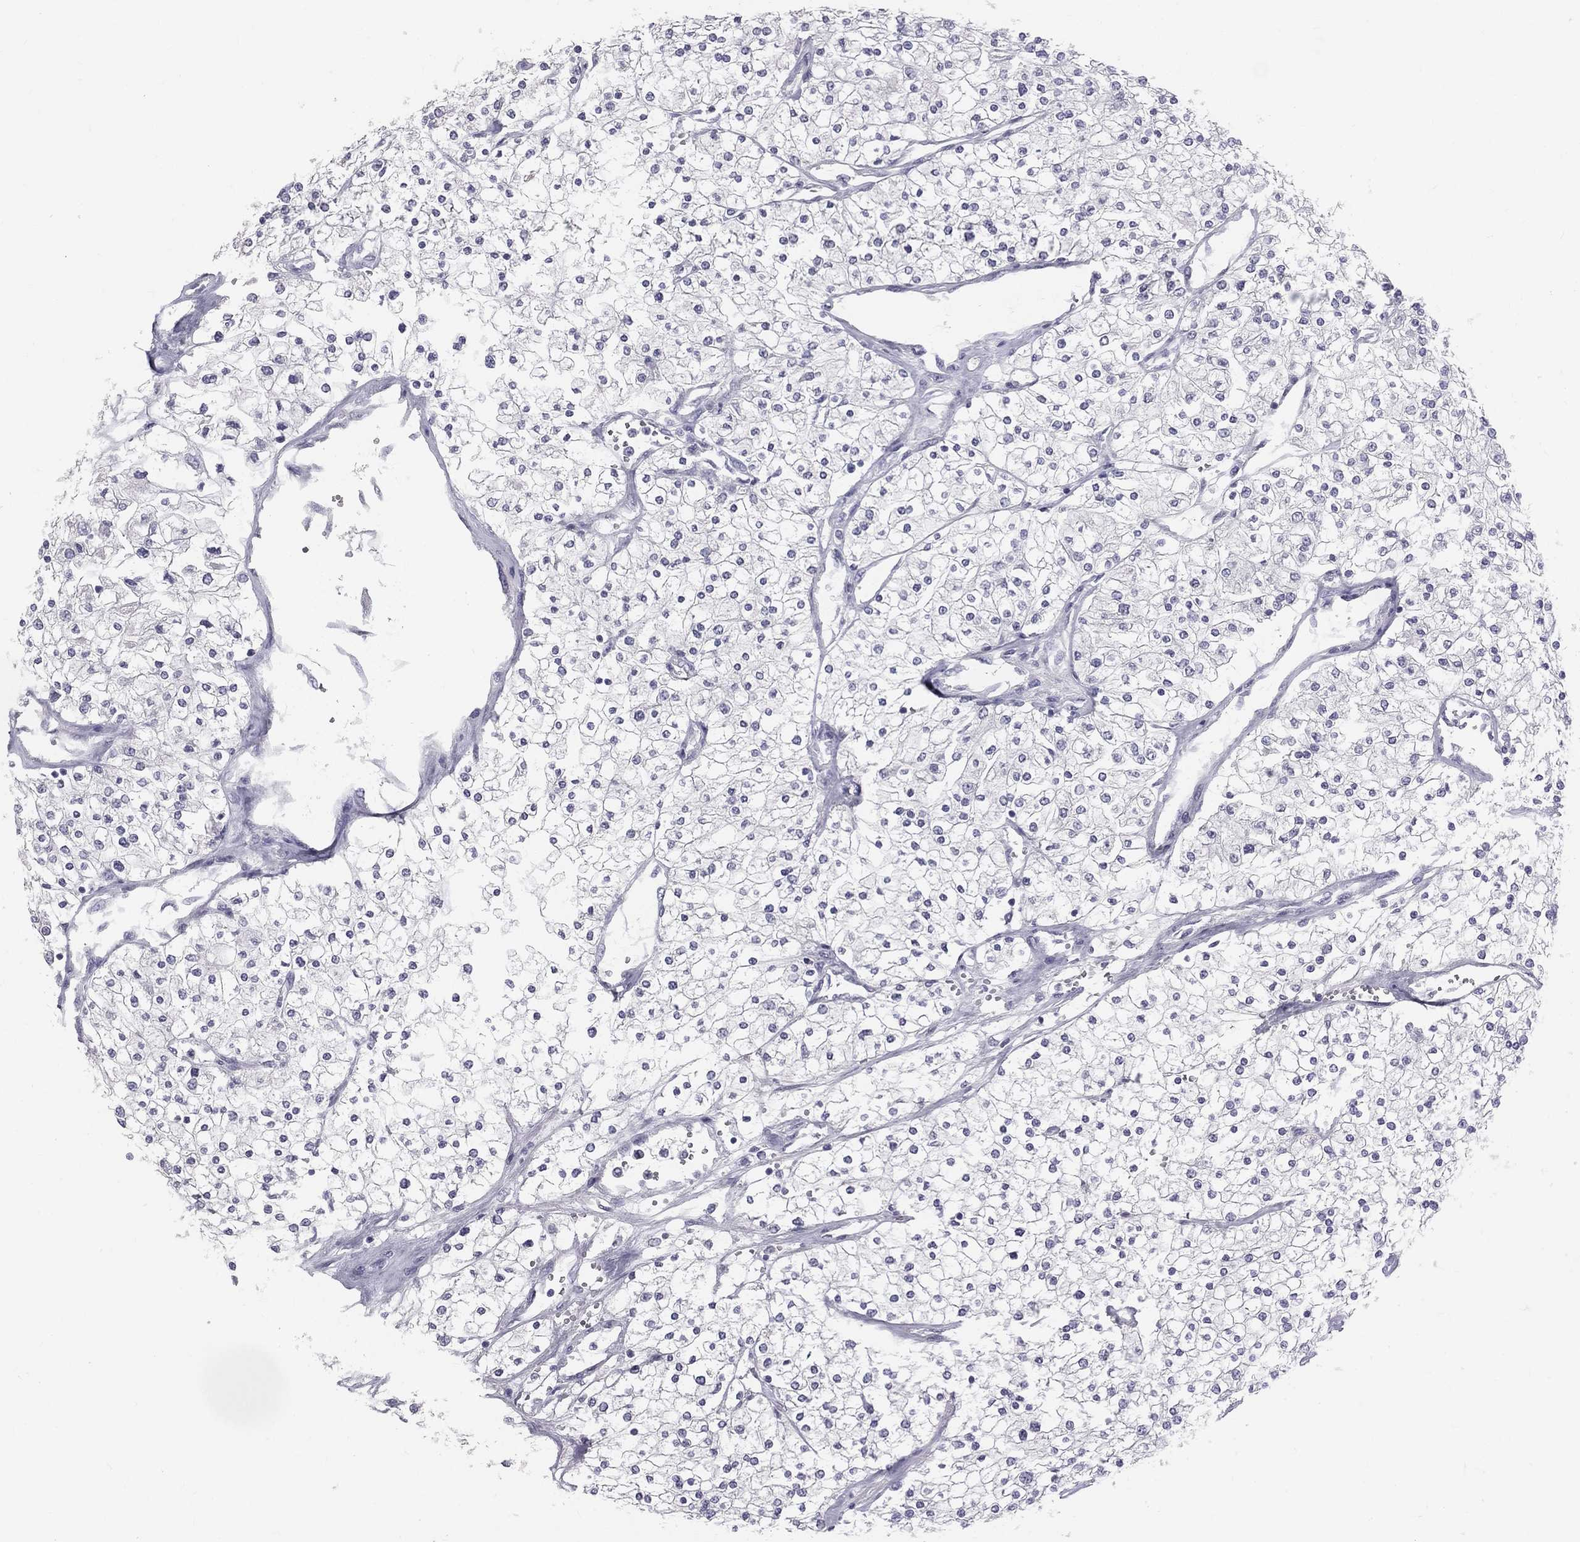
{"staining": {"intensity": "negative", "quantity": "none", "location": "none"}, "tissue": "renal cancer", "cell_type": "Tumor cells", "image_type": "cancer", "snomed": [{"axis": "morphology", "description": "Adenocarcinoma, NOS"}, {"axis": "topography", "description": "Kidney"}], "caption": "DAB (3,3'-diaminobenzidine) immunohistochemical staining of renal cancer (adenocarcinoma) displays no significant staining in tumor cells. (DAB IHC visualized using brightfield microscopy, high magnification).", "gene": "TFPI2", "patient": {"sex": "male", "age": 80}}